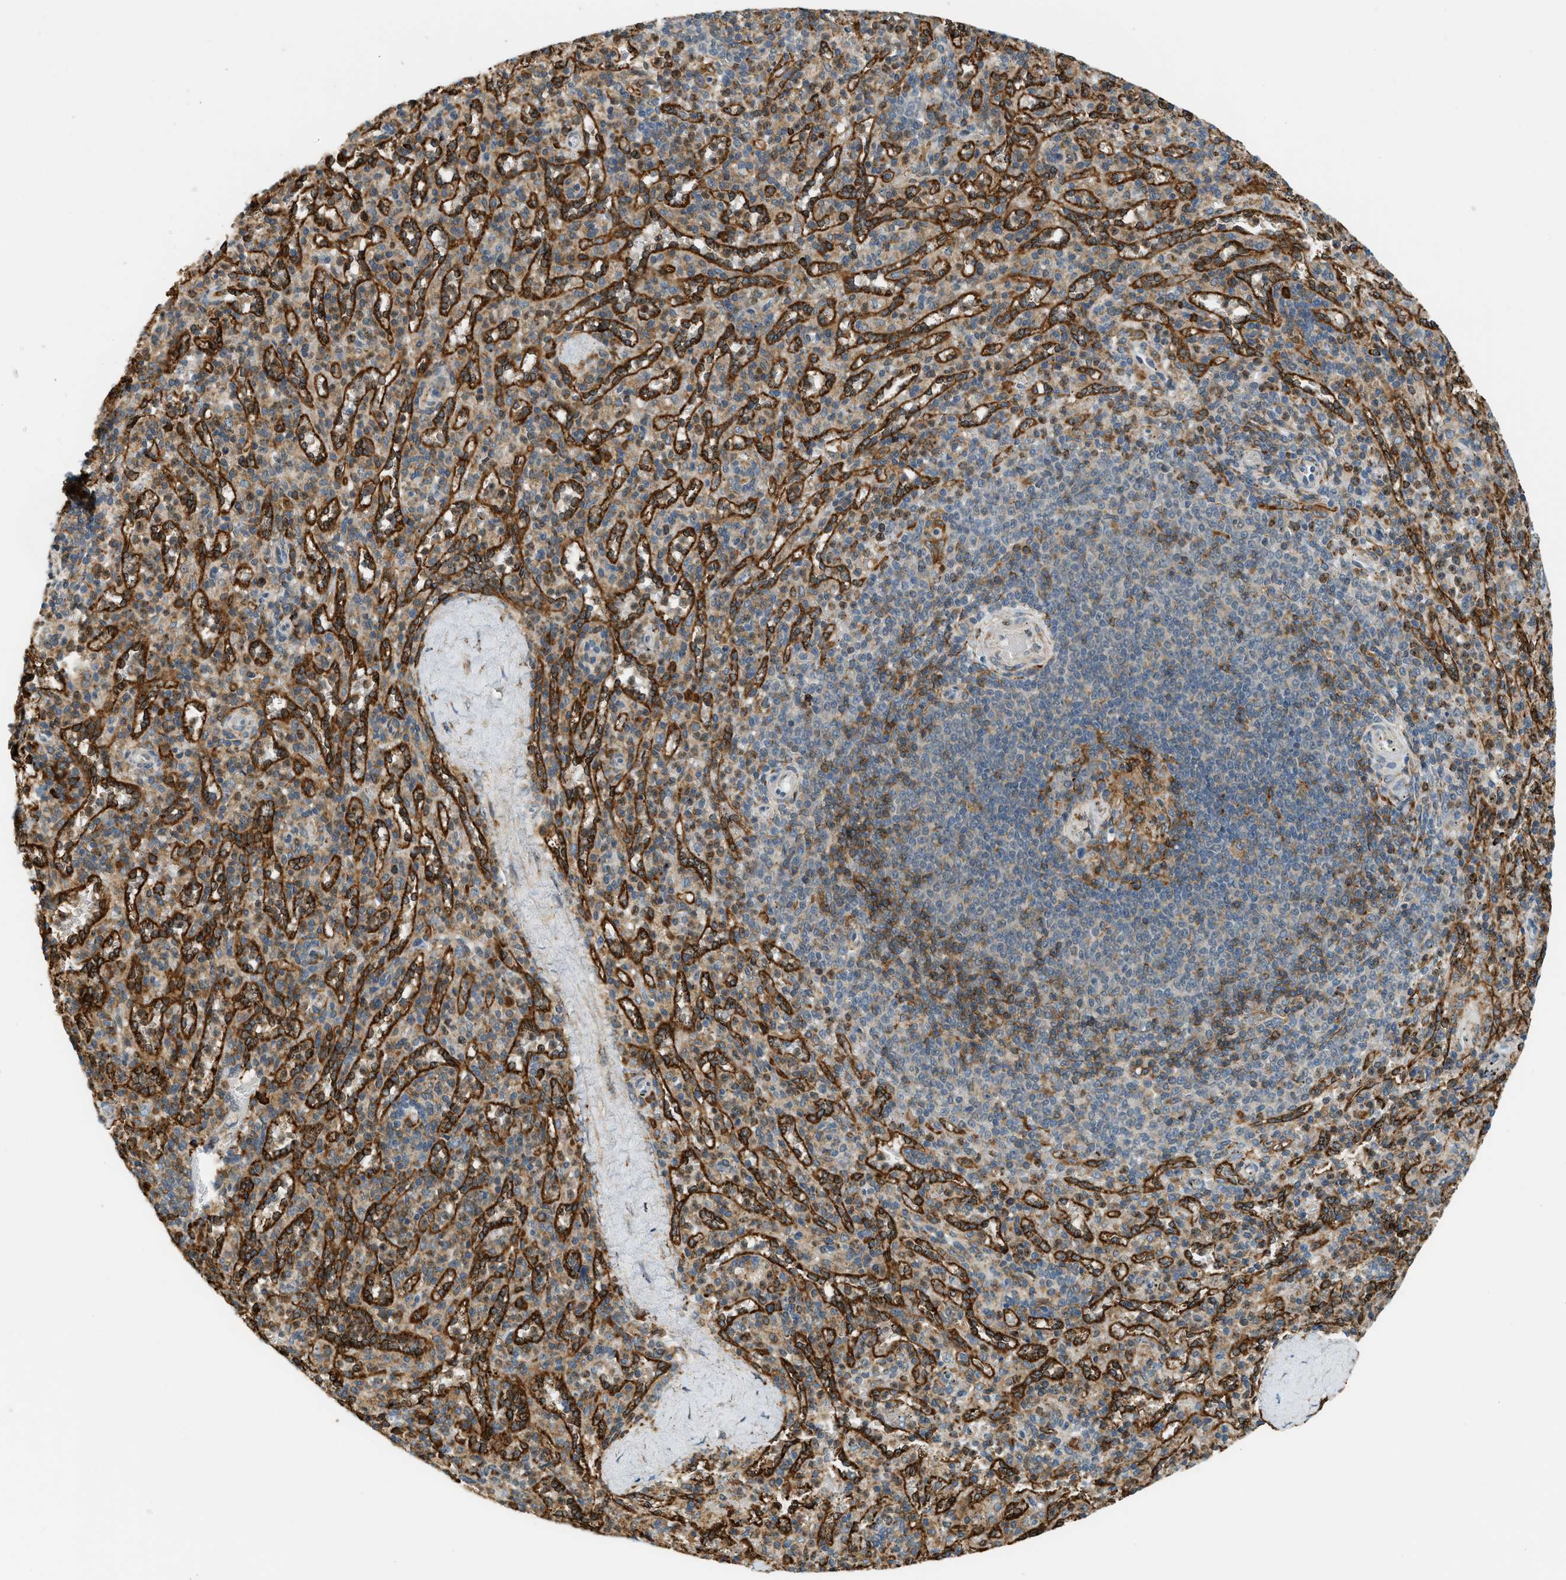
{"staining": {"intensity": "moderate", "quantity": ">75%", "location": "cytoplasmic/membranous"}, "tissue": "spleen", "cell_type": "Cells in red pulp", "image_type": "normal", "snomed": [{"axis": "morphology", "description": "Normal tissue, NOS"}, {"axis": "topography", "description": "Spleen"}], "caption": "Immunohistochemistry of benign human spleen demonstrates medium levels of moderate cytoplasmic/membranous expression in about >75% of cells in red pulp. (Stains: DAB (3,3'-diaminobenzidine) in brown, nuclei in blue, Microscopy: brightfield microscopy at high magnification).", "gene": "SEMA4D", "patient": {"sex": "male", "age": 36}}